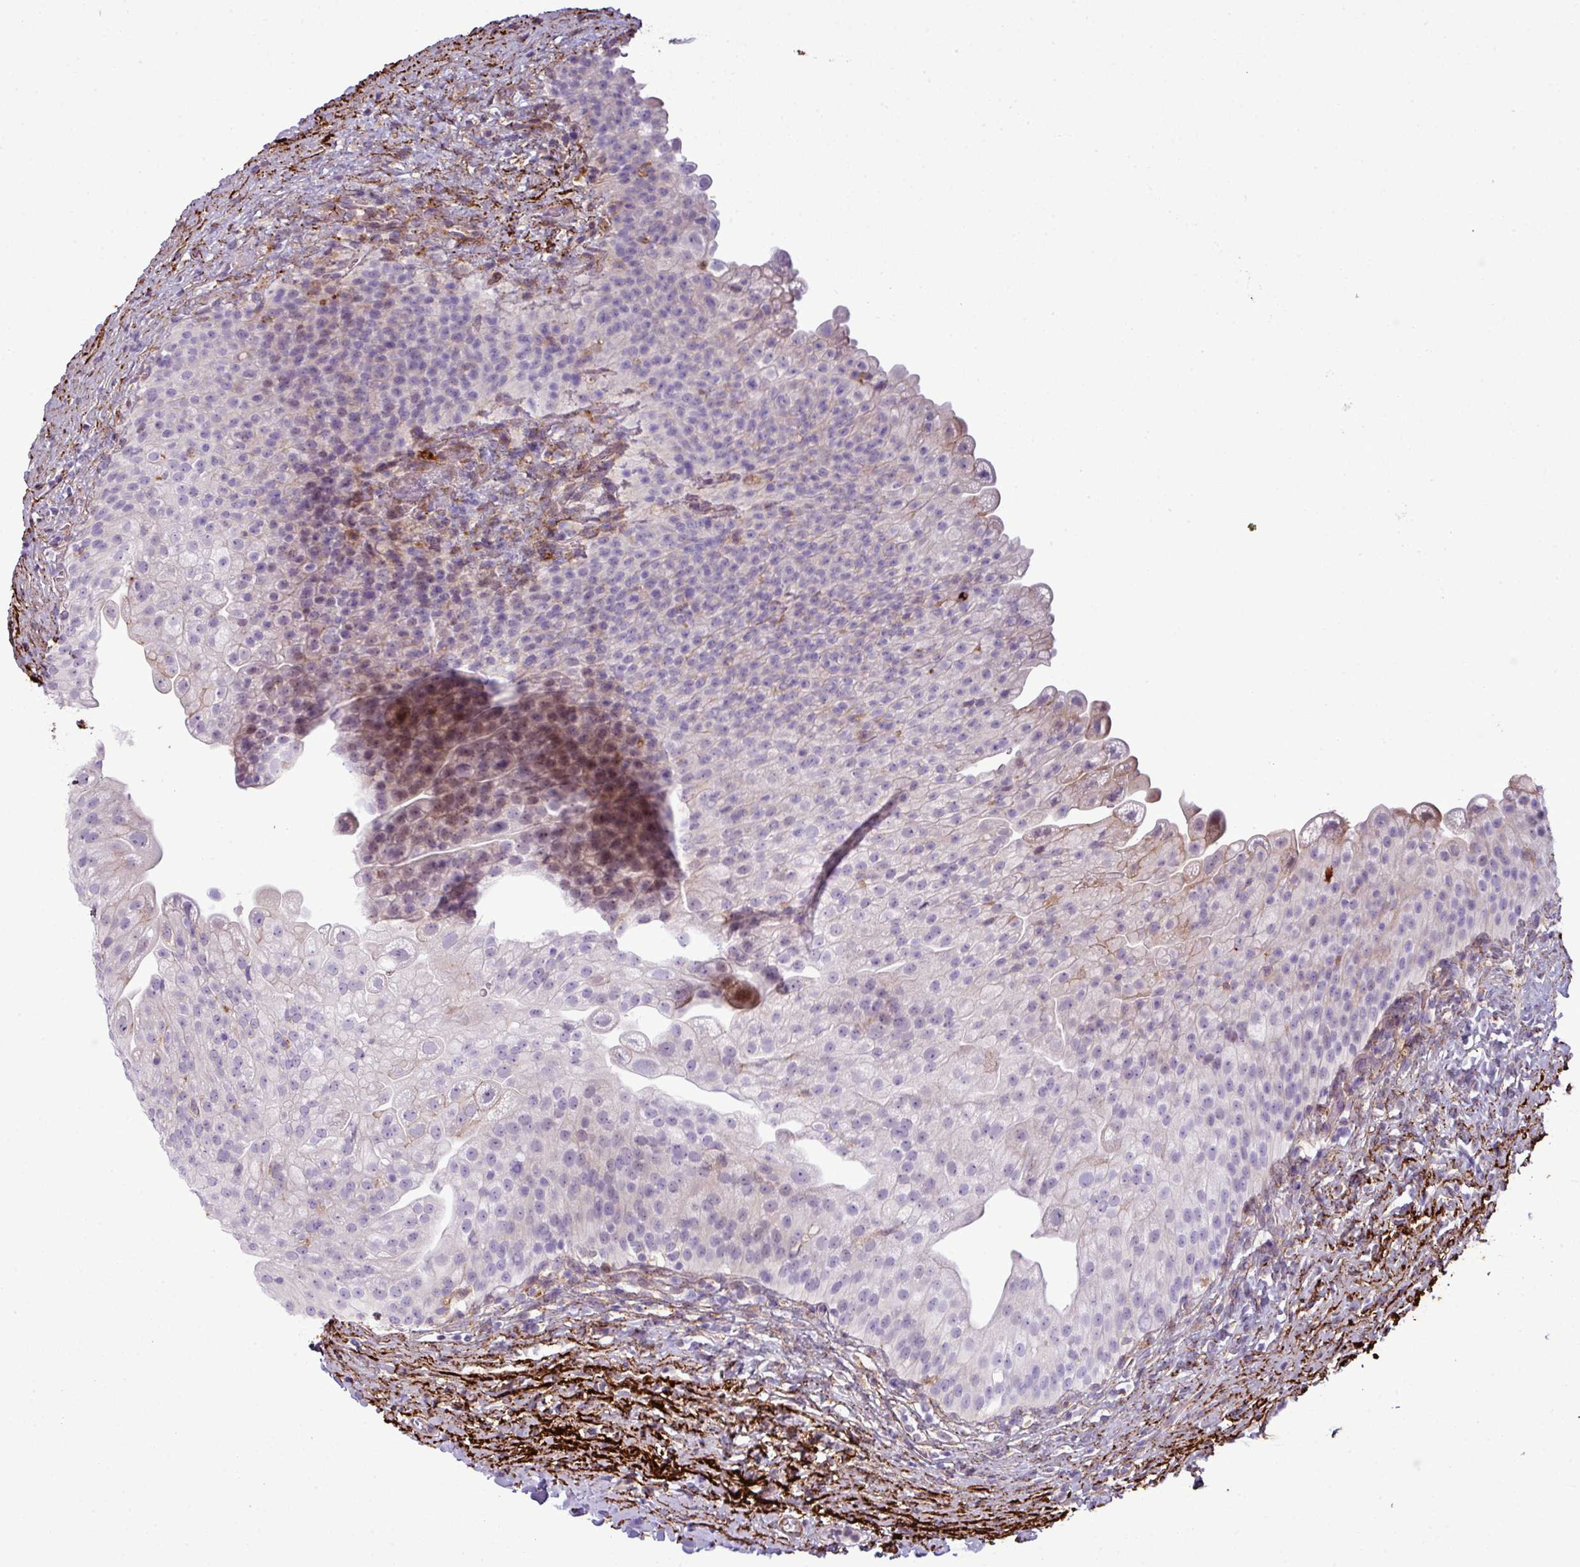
{"staining": {"intensity": "negative", "quantity": "none", "location": "none"}, "tissue": "urinary bladder", "cell_type": "Urothelial cells", "image_type": "normal", "snomed": [{"axis": "morphology", "description": "Normal tissue, NOS"}, {"axis": "topography", "description": "Urinary bladder"}], "caption": "Immunohistochemistry (IHC) micrograph of normal urinary bladder: urinary bladder stained with DAB displays no significant protein positivity in urothelial cells. The staining is performed using DAB (3,3'-diaminobenzidine) brown chromogen with nuclei counter-stained in using hematoxylin.", "gene": "COL8A1", "patient": {"sex": "female", "age": 27}}